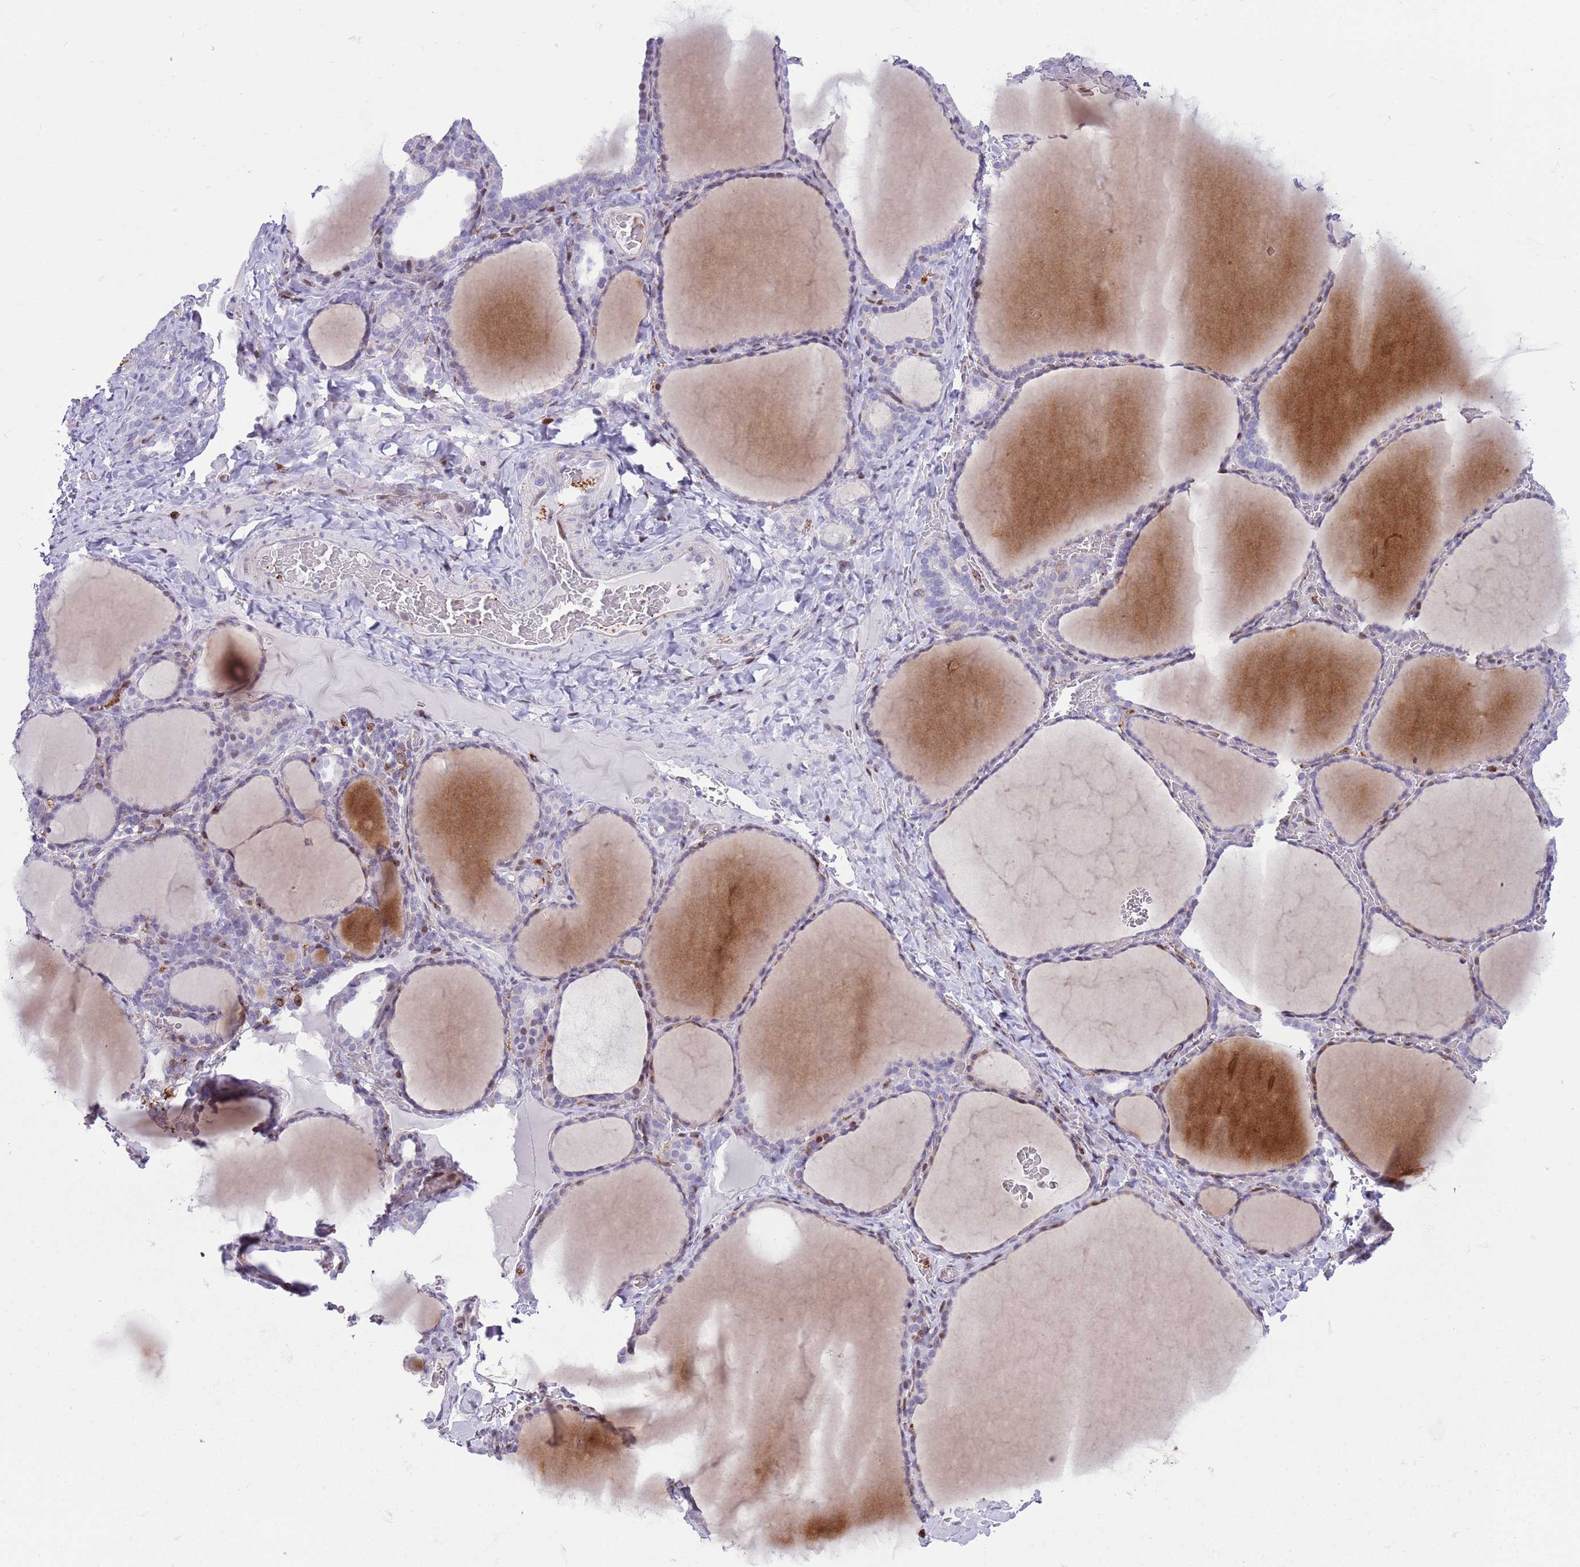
{"staining": {"intensity": "moderate", "quantity": "<25%", "location": "nuclear"}, "tissue": "thyroid gland", "cell_type": "Glandular cells", "image_type": "normal", "snomed": [{"axis": "morphology", "description": "Normal tissue, NOS"}, {"axis": "topography", "description": "Thyroid gland"}], "caption": "A photomicrograph of thyroid gland stained for a protein exhibits moderate nuclear brown staining in glandular cells. The staining was performed using DAB (3,3'-diaminobenzidine) to visualize the protein expression in brown, while the nuclei were stained in blue with hematoxylin (Magnification: 20x).", "gene": "ANO8", "patient": {"sex": "female", "age": 39}}